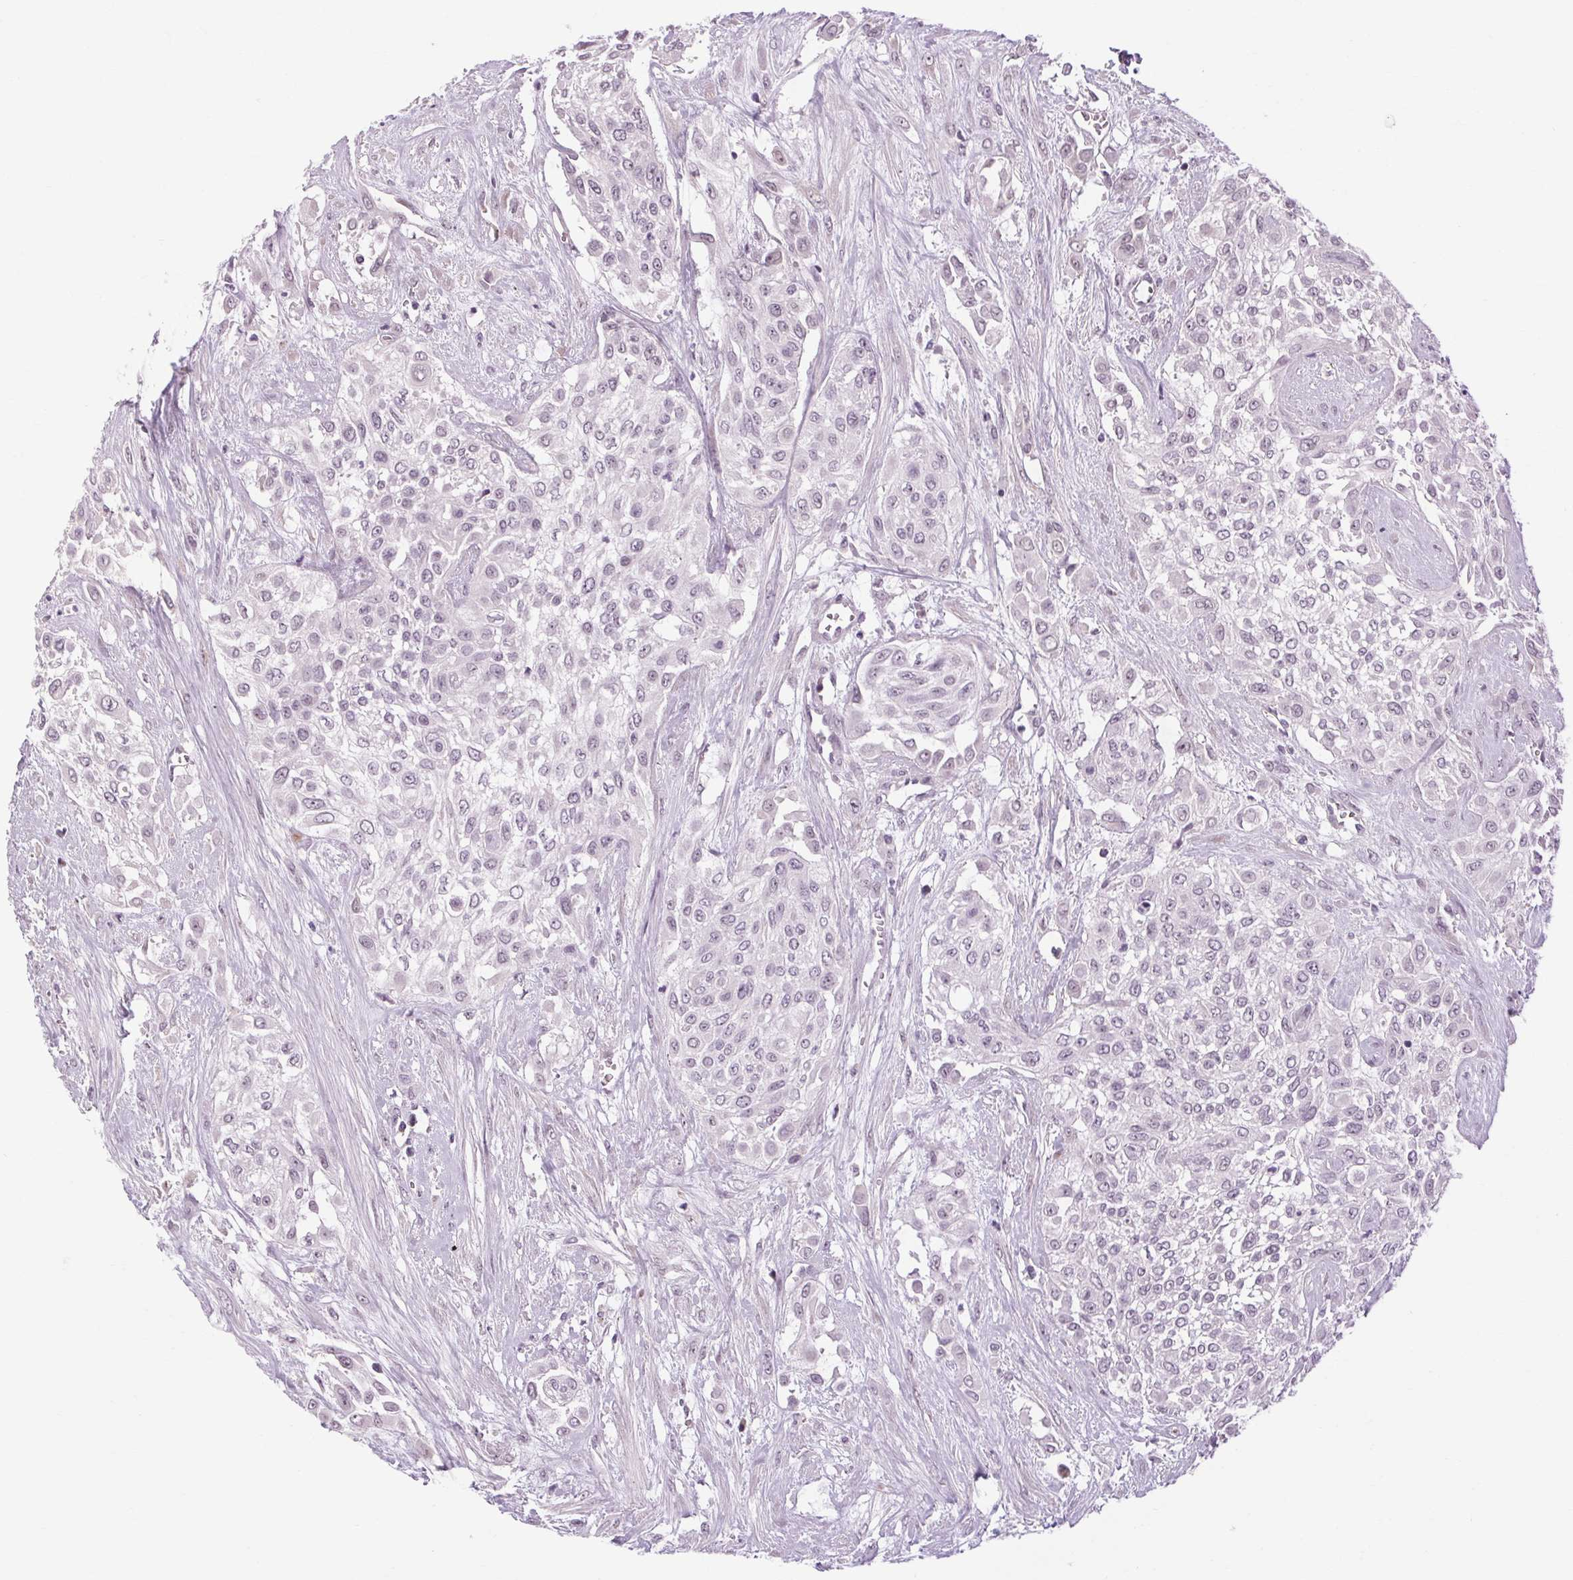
{"staining": {"intensity": "negative", "quantity": "none", "location": "none"}, "tissue": "urothelial cancer", "cell_type": "Tumor cells", "image_type": "cancer", "snomed": [{"axis": "morphology", "description": "Urothelial carcinoma, High grade"}, {"axis": "topography", "description": "Urinary bladder"}], "caption": "This is an immunohistochemistry photomicrograph of urothelial carcinoma (high-grade). There is no expression in tumor cells.", "gene": "KLHL40", "patient": {"sex": "male", "age": 57}}